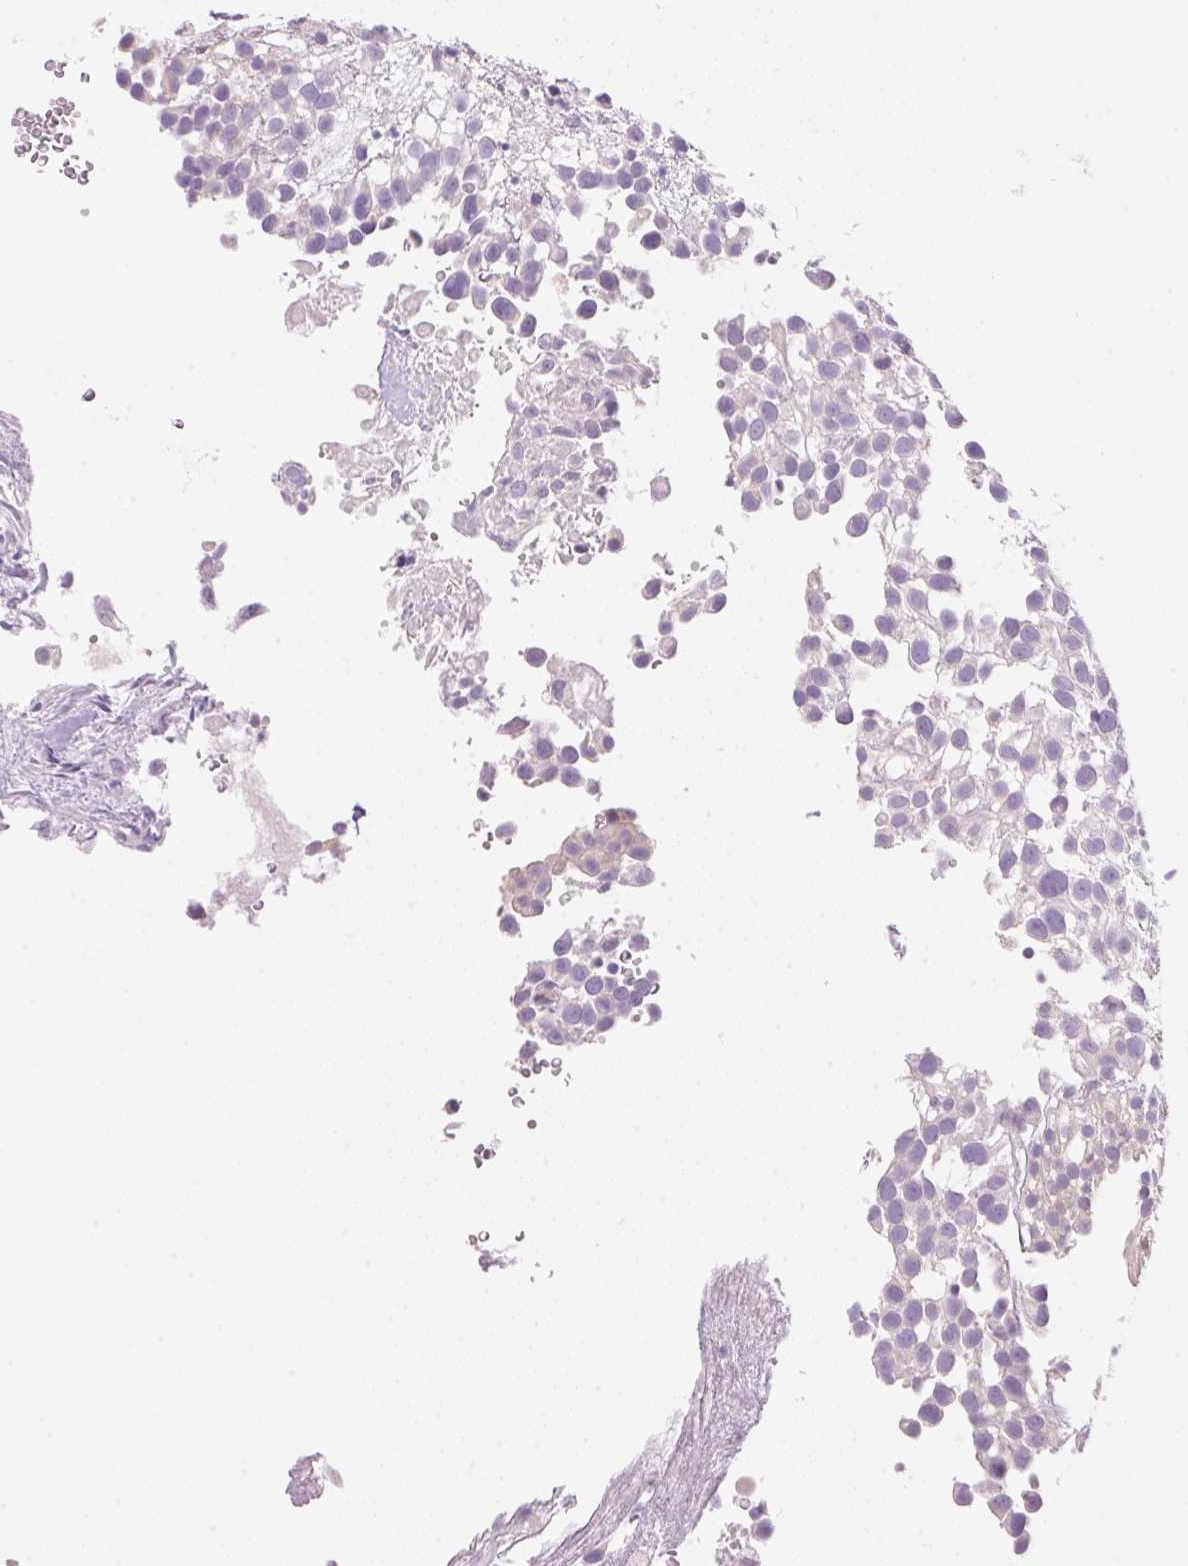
{"staining": {"intensity": "negative", "quantity": "none", "location": "none"}, "tissue": "urothelial cancer", "cell_type": "Tumor cells", "image_type": "cancer", "snomed": [{"axis": "morphology", "description": "Urothelial carcinoma, High grade"}, {"axis": "topography", "description": "Urinary bladder"}], "caption": "The immunohistochemistry (IHC) photomicrograph has no significant positivity in tumor cells of urothelial cancer tissue.", "gene": "HSD17B2", "patient": {"sex": "male", "age": 56}}